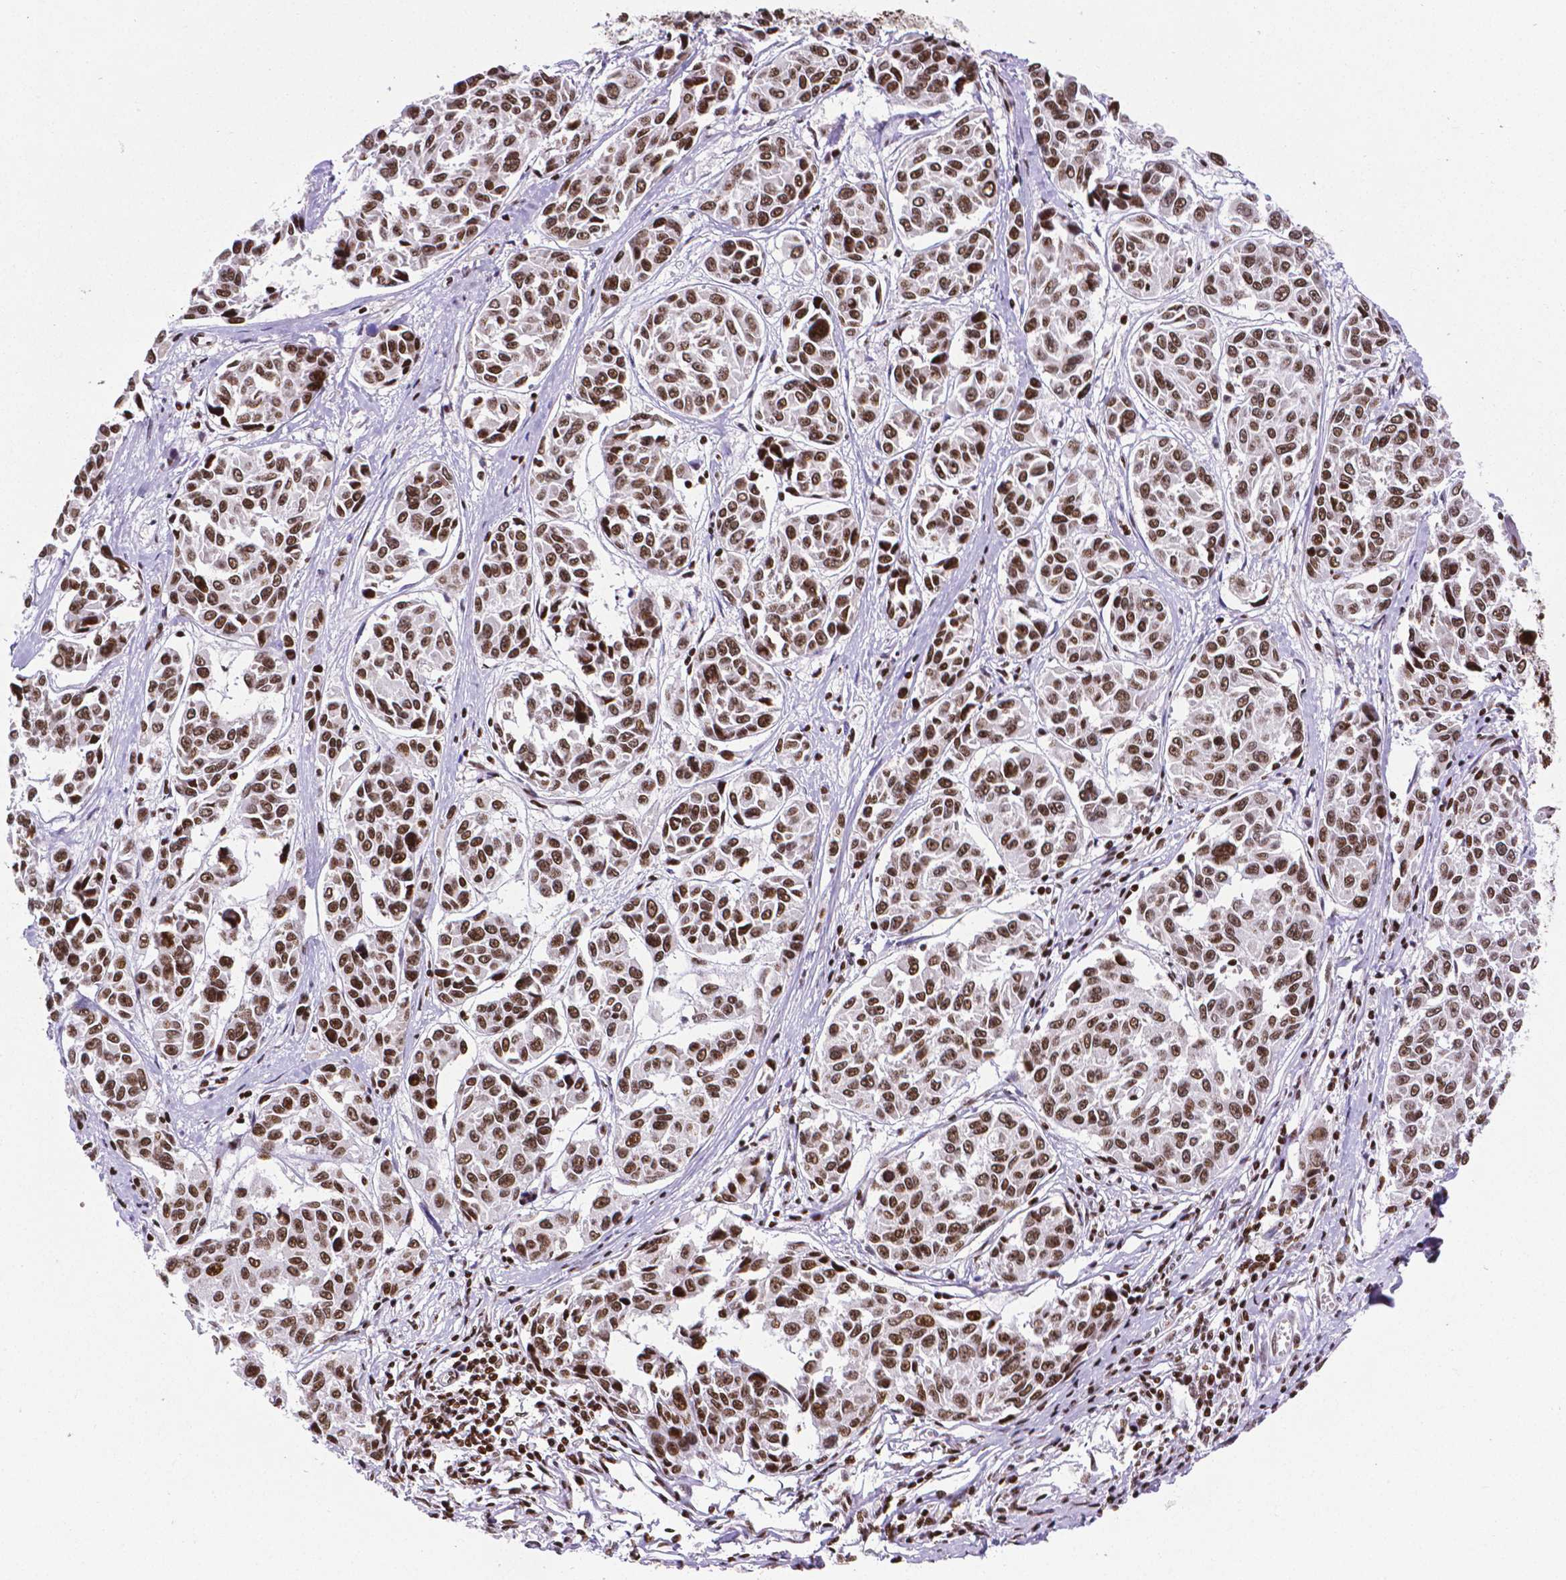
{"staining": {"intensity": "strong", "quantity": ">75%", "location": "nuclear"}, "tissue": "melanoma", "cell_type": "Tumor cells", "image_type": "cancer", "snomed": [{"axis": "morphology", "description": "Malignant melanoma, NOS"}, {"axis": "topography", "description": "Skin"}], "caption": "Melanoma tissue reveals strong nuclear expression in about >75% of tumor cells, visualized by immunohistochemistry.", "gene": "CTCF", "patient": {"sex": "female", "age": 66}}